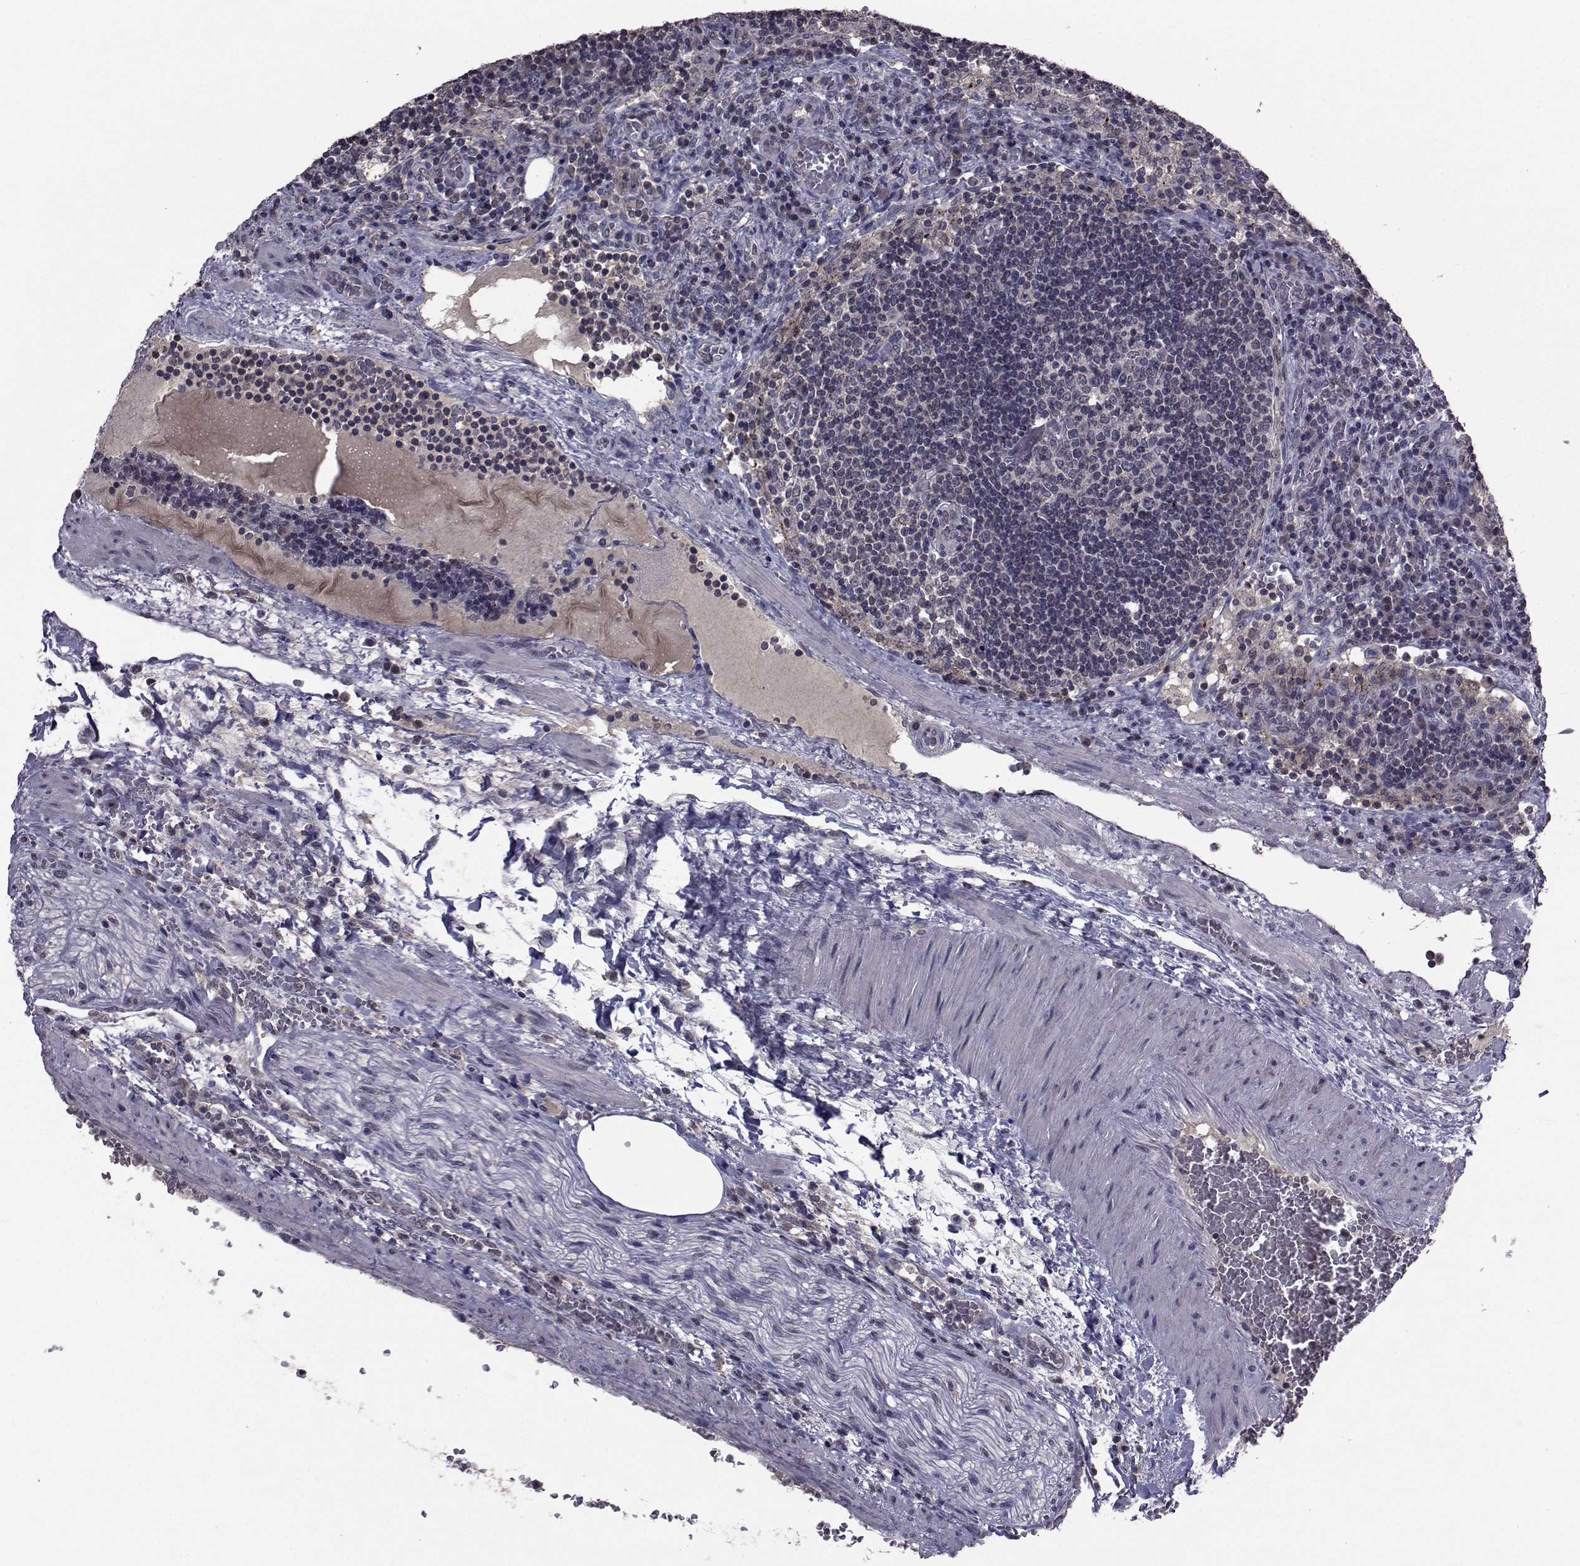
{"staining": {"intensity": "negative", "quantity": "none", "location": "none"}, "tissue": "lymph node", "cell_type": "Germinal center cells", "image_type": "normal", "snomed": [{"axis": "morphology", "description": "Normal tissue, NOS"}, {"axis": "topography", "description": "Lymph node"}], "caption": "Germinal center cells show no significant protein expression in unremarkable lymph node.", "gene": "CYP2S1", "patient": {"sex": "male", "age": 63}}